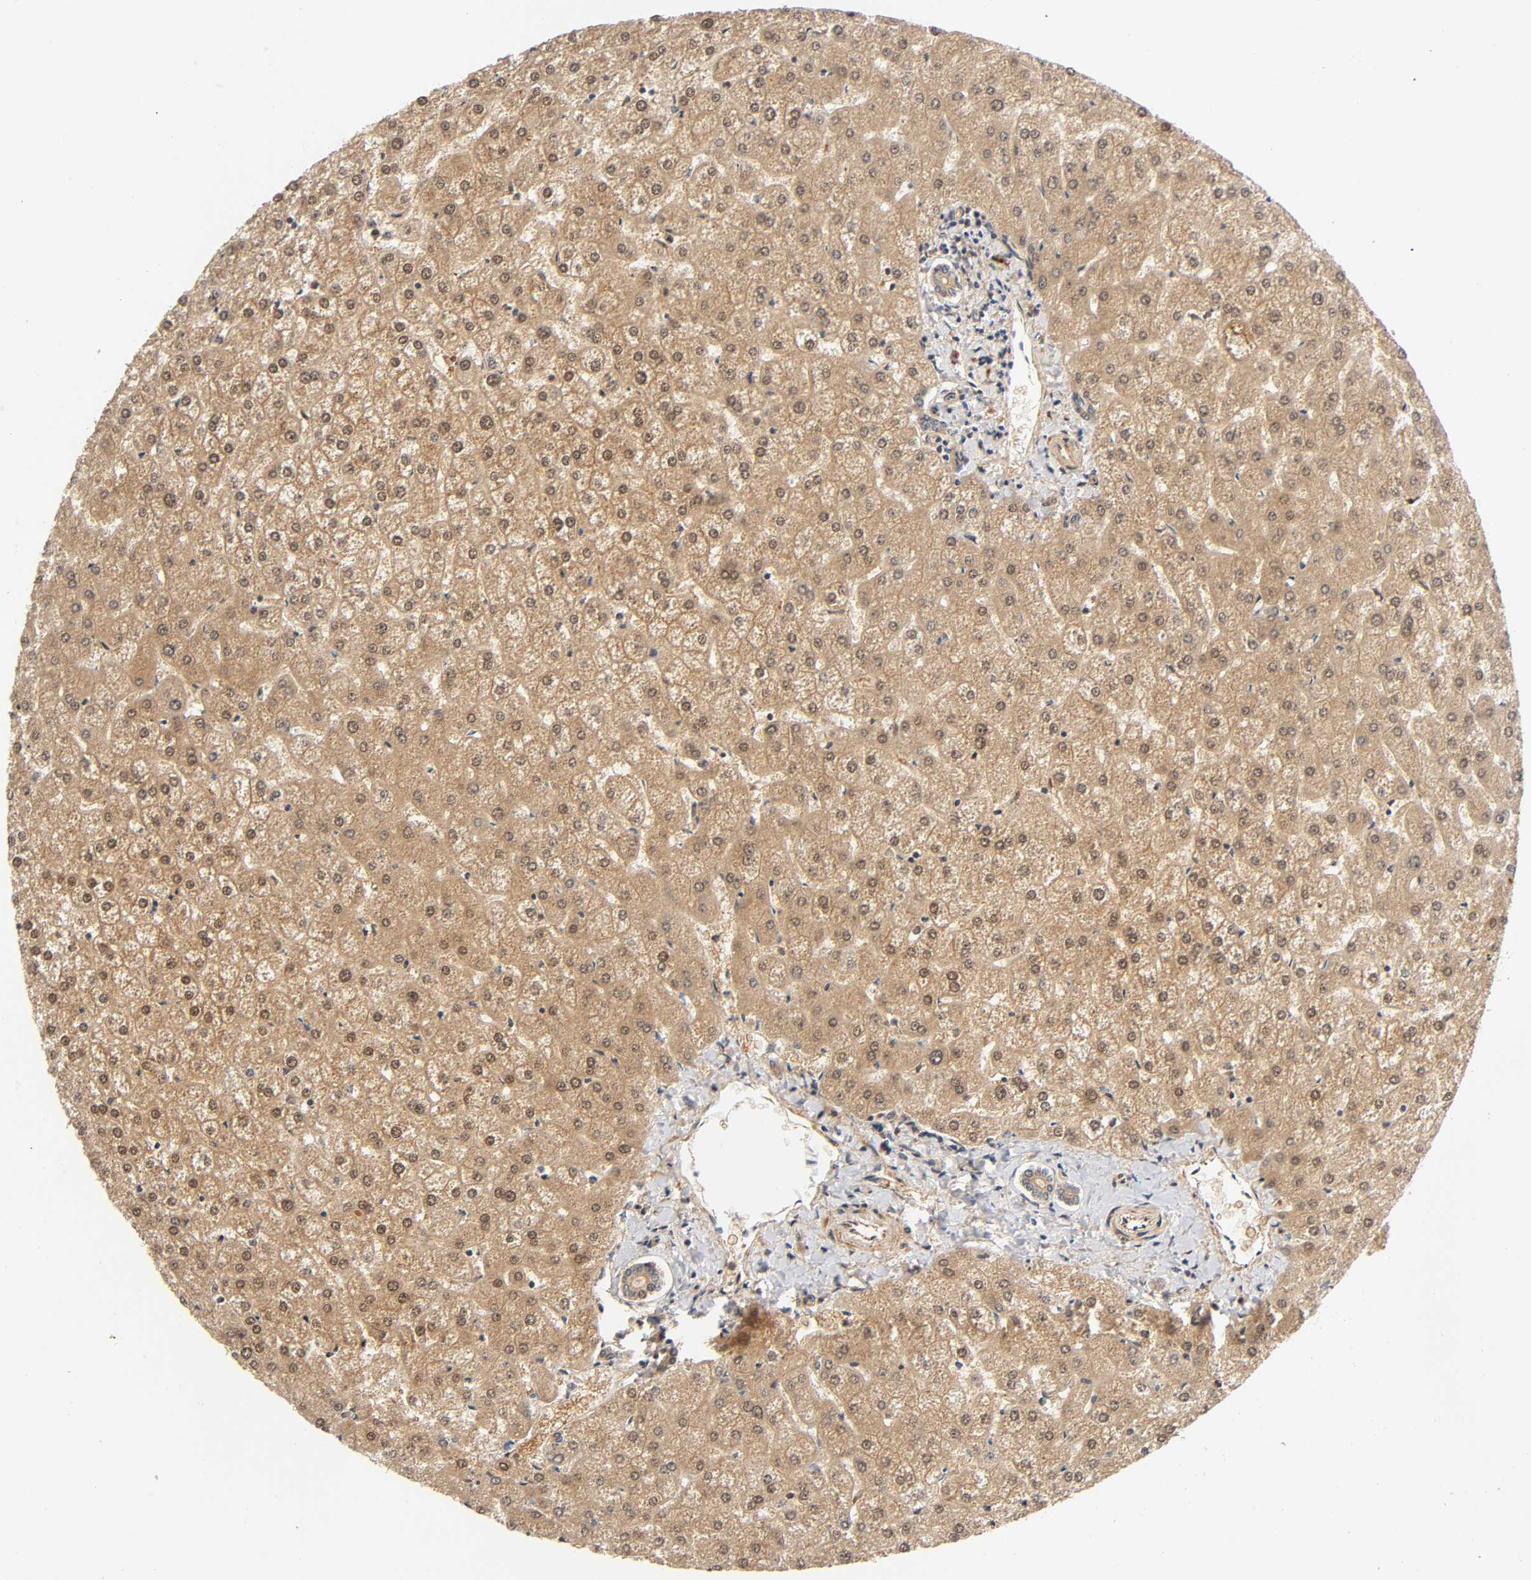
{"staining": {"intensity": "weak", "quantity": ">75%", "location": "cytoplasmic/membranous"}, "tissue": "liver", "cell_type": "Cholangiocytes", "image_type": "normal", "snomed": [{"axis": "morphology", "description": "Normal tissue, NOS"}, {"axis": "topography", "description": "Liver"}], "caption": "Immunohistochemical staining of benign human liver demonstrates >75% levels of weak cytoplasmic/membranous protein positivity in approximately >75% of cholangiocytes.", "gene": "IQCJ", "patient": {"sex": "female", "age": 32}}